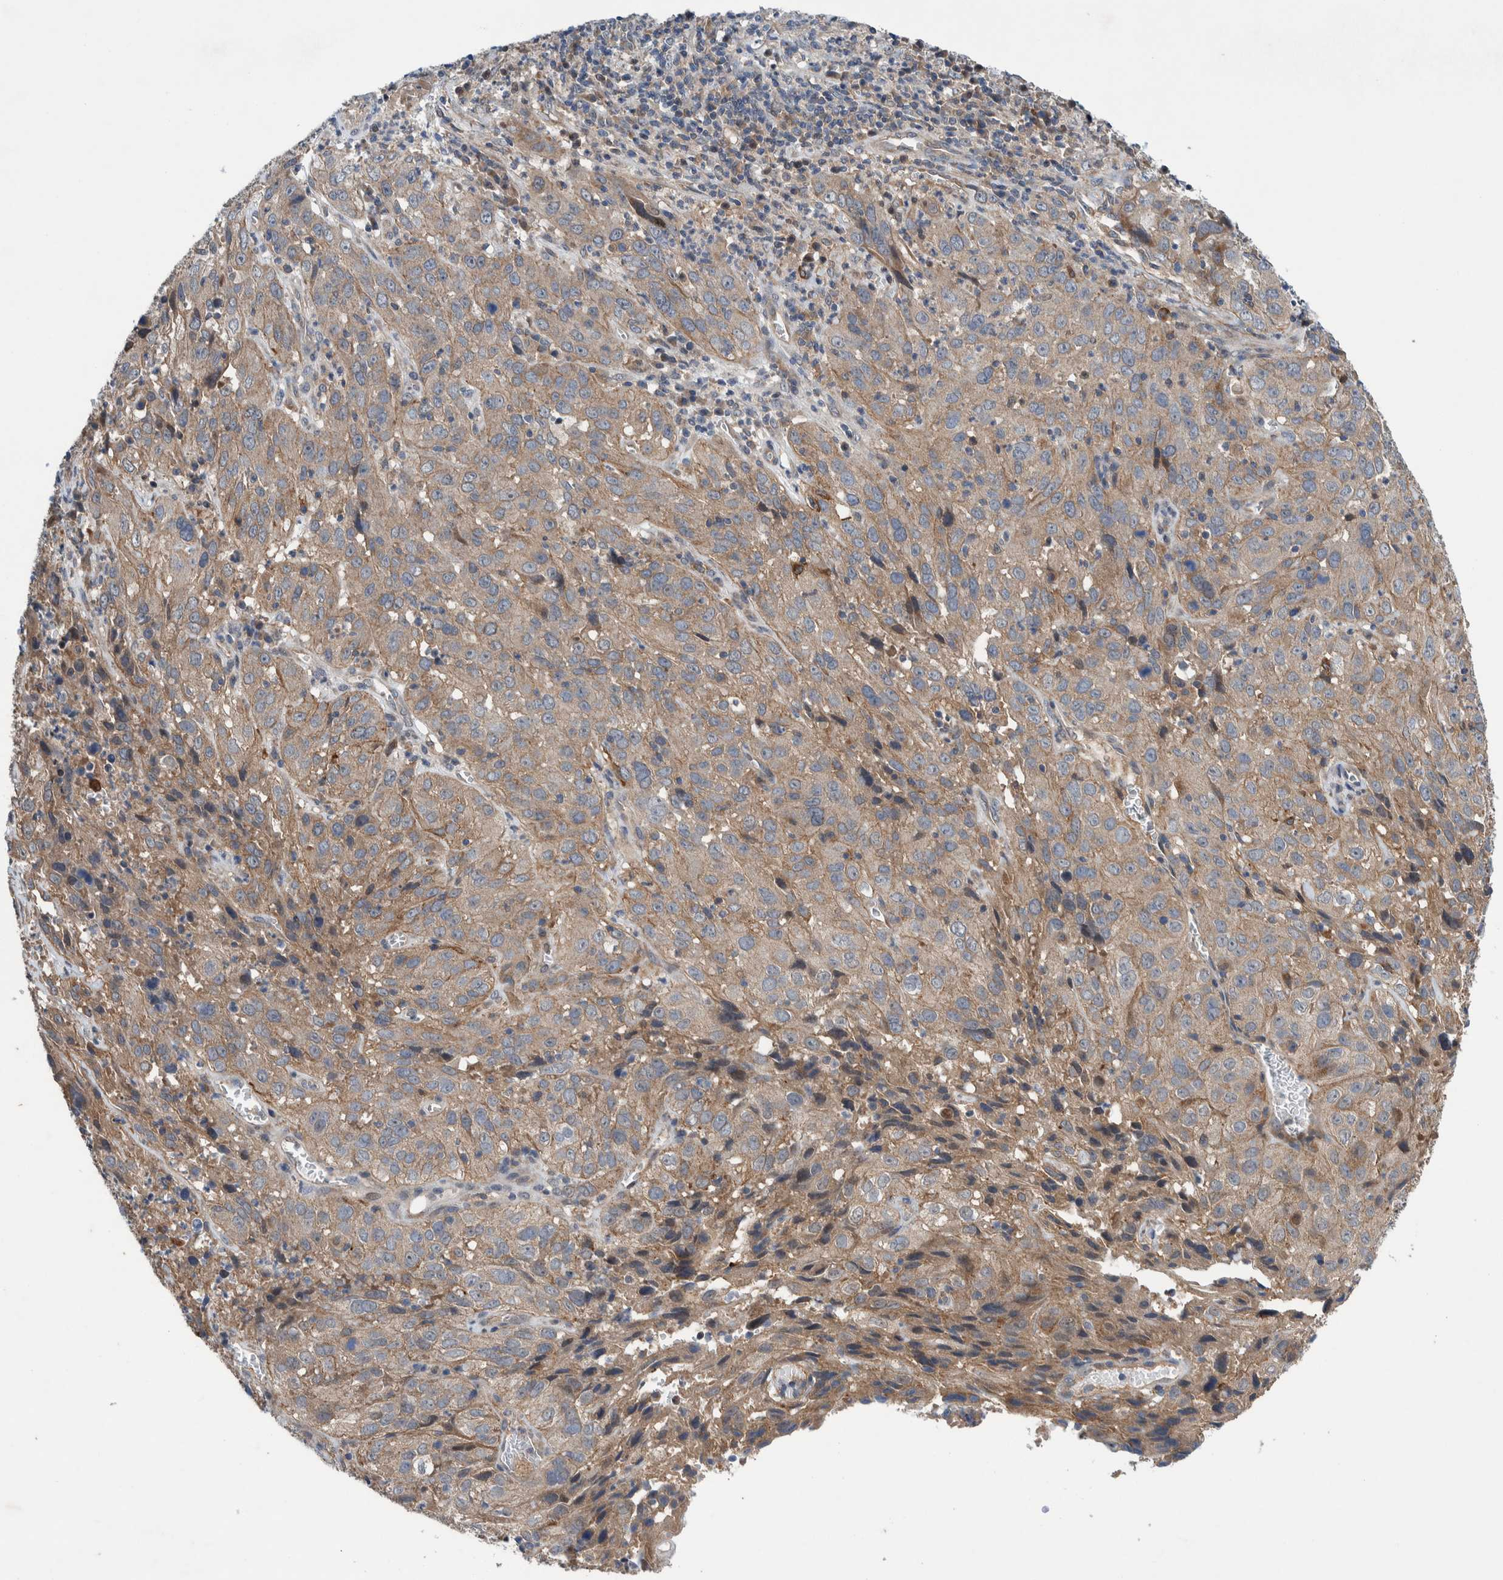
{"staining": {"intensity": "weak", "quantity": ">75%", "location": "cytoplasmic/membranous"}, "tissue": "cervical cancer", "cell_type": "Tumor cells", "image_type": "cancer", "snomed": [{"axis": "morphology", "description": "Squamous cell carcinoma, NOS"}, {"axis": "topography", "description": "Cervix"}], "caption": "High-power microscopy captured an immunohistochemistry micrograph of cervical cancer (squamous cell carcinoma), revealing weak cytoplasmic/membranous expression in about >75% of tumor cells.", "gene": "PIK3R6", "patient": {"sex": "female", "age": 32}}